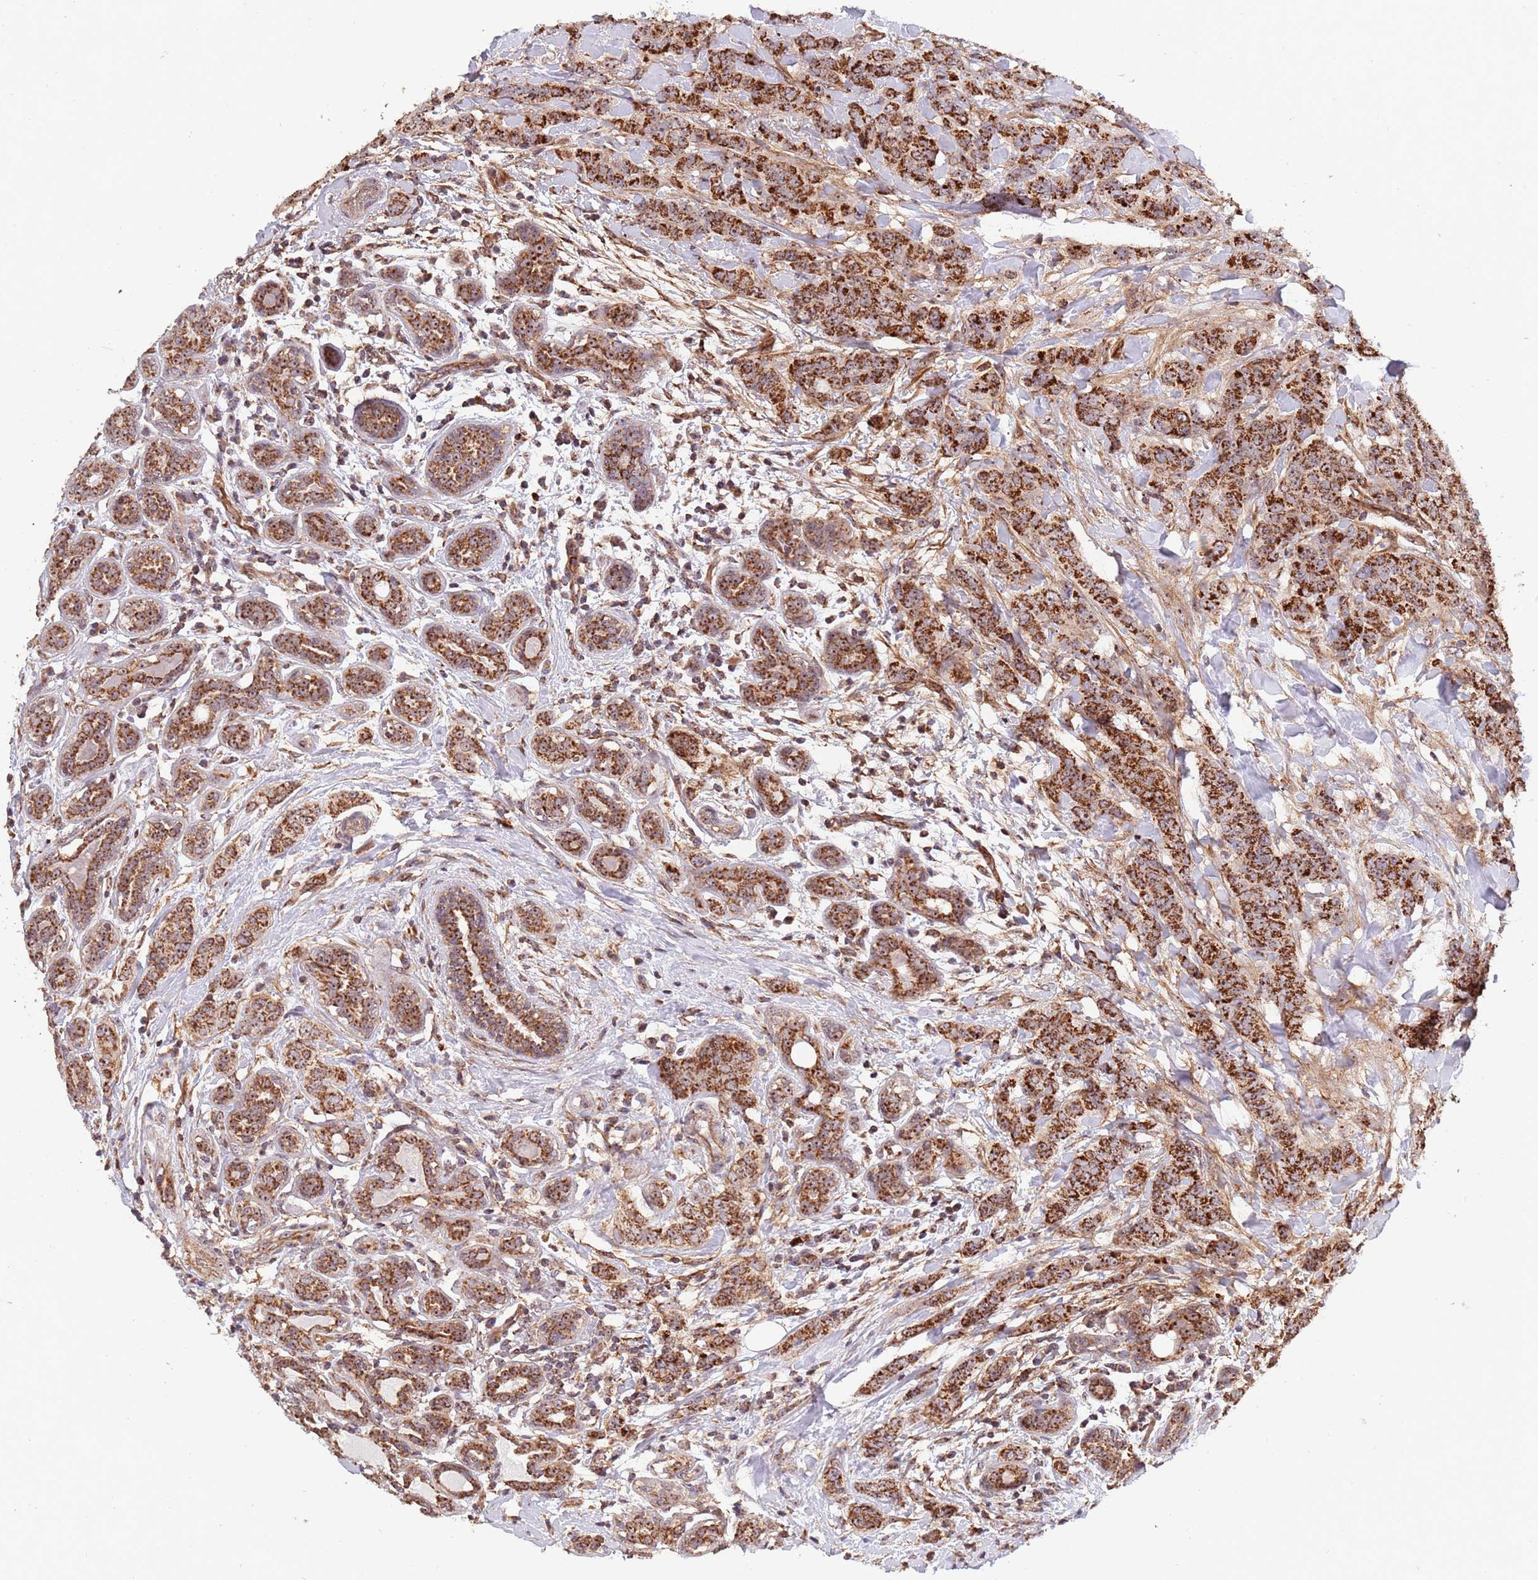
{"staining": {"intensity": "strong", "quantity": ">75%", "location": "cytoplasmic/membranous"}, "tissue": "breast cancer", "cell_type": "Tumor cells", "image_type": "cancer", "snomed": [{"axis": "morphology", "description": "Duct carcinoma"}, {"axis": "topography", "description": "Breast"}], "caption": "Tumor cells display high levels of strong cytoplasmic/membranous staining in about >75% of cells in human breast cancer. (brown staining indicates protein expression, while blue staining denotes nuclei).", "gene": "DCHS1", "patient": {"sex": "female", "age": 40}}